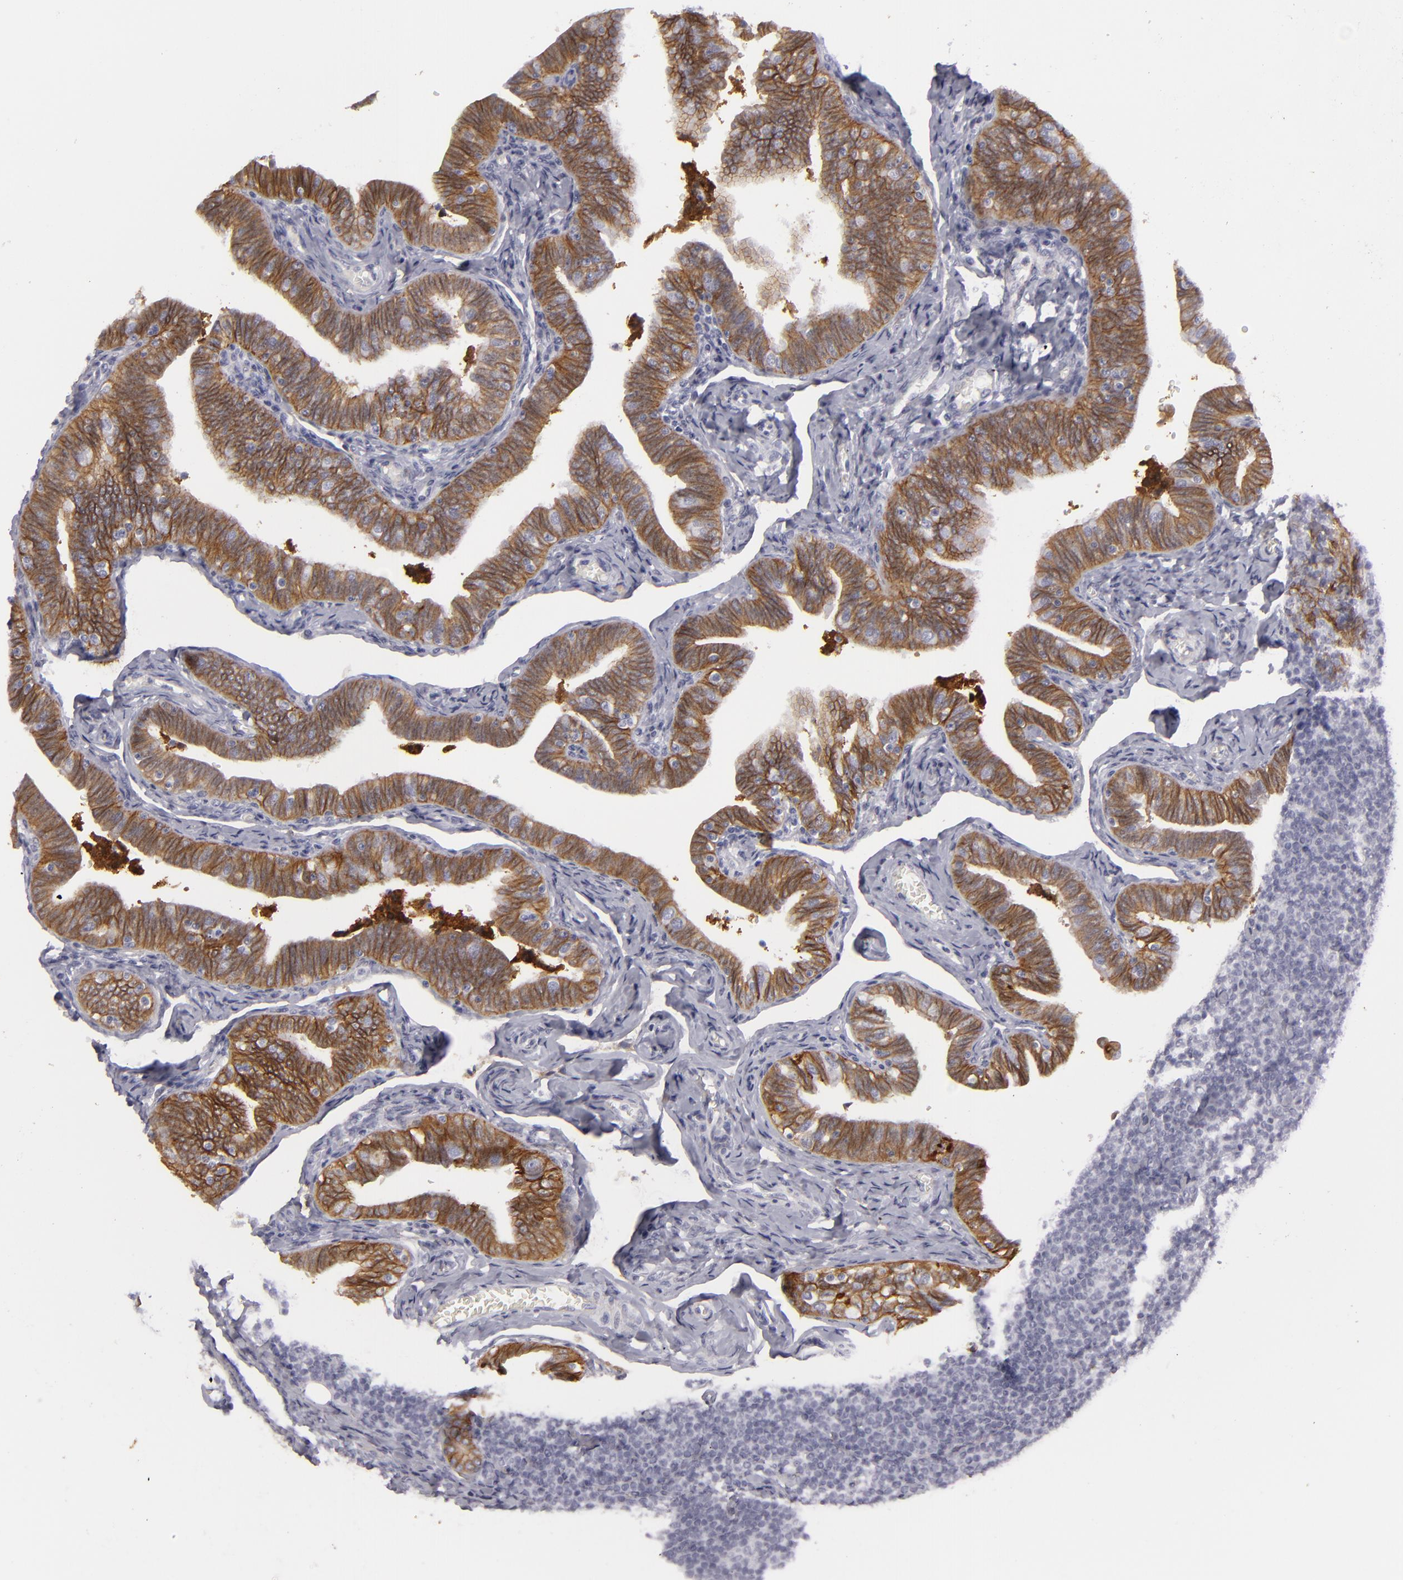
{"staining": {"intensity": "strong", "quantity": ">75%", "location": "cytoplasmic/membranous"}, "tissue": "fallopian tube", "cell_type": "Glandular cells", "image_type": "normal", "snomed": [{"axis": "morphology", "description": "Normal tissue, NOS"}, {"axis": "topography", "description": "Fallopian tube"}, {"axis": "topography", "description": "Ovary"}], "caption": "A brown stain shows strong cytoplasmic/membranous staining of a protein in glandular cells of normal fallopian tube. (IHC, brightfield microscopy, high magnification).", "gene": "JUP", "patient": {"sex": "female", "age": 69}}